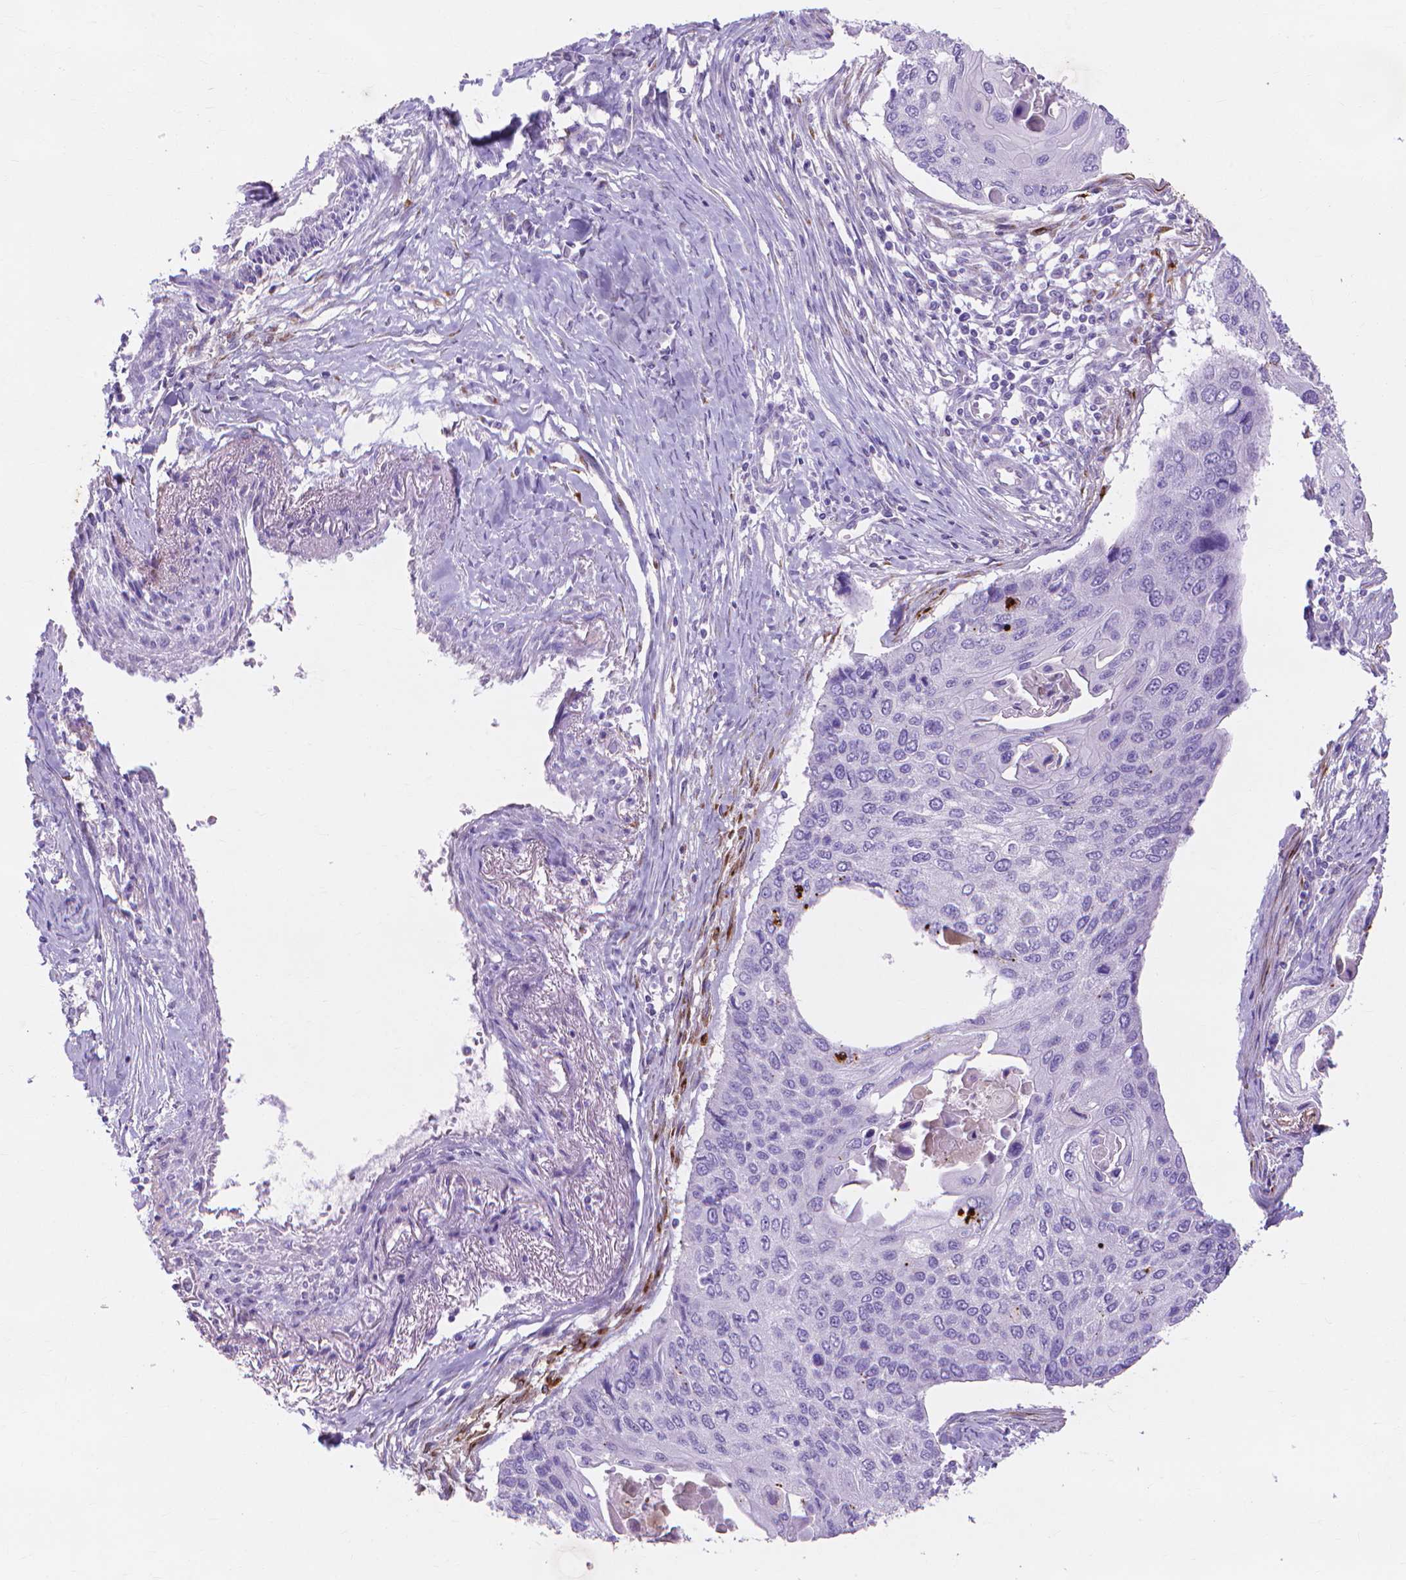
{"staining": {"intensity": "negative", "quantity": "none", "location": "none"}, "tissue": "lung cancer", "cell_type": "Tumor cells", "image_type": "cancer", "snomed": [{"axis": "morphology", "description": "Squamous cell carcinoma, NOS"}, {"axis": "morphology", "description": "Squamous cell carcinoma, metastatic, NOS"}, {"axis": "topography", "description": "Lung"}], "caption": "IHC image of neoplastic tissue: squamous cell carcinoma (lung) stained with DAB displays no significant protein positivity in tumor cells. The staining was performed using DAB (3,3'-diaminobenzidine) to visualize the protein expression in brown, while the nuclei were stained in blue with hematoxylin (Magnification: 20x).", "gene": "MMP11", "patient": {"sex": "male", "age": 63}}